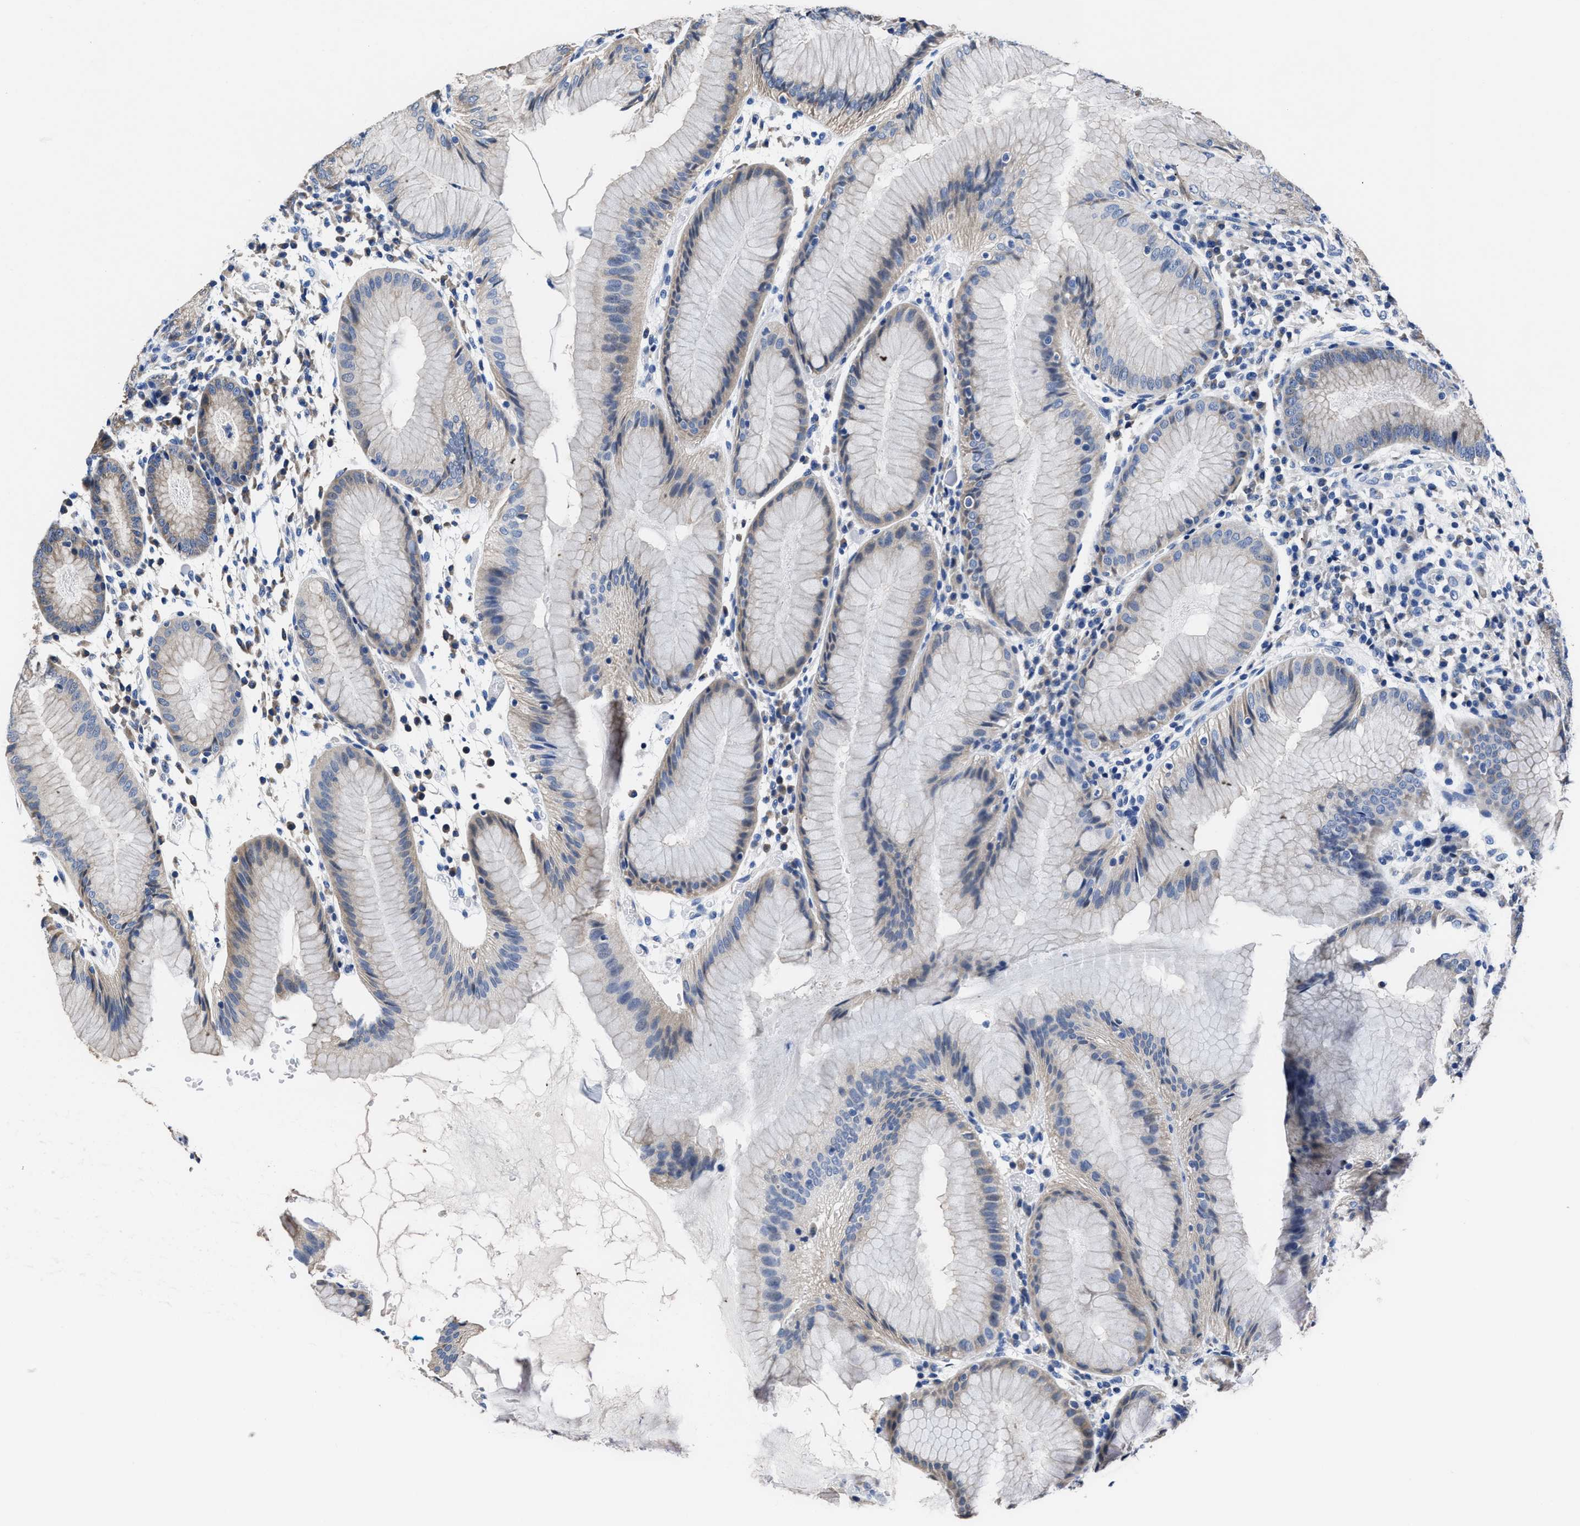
{"staining": {"intensity": "weak", "quantity": "<25%", "location": "cytoplasmic/membranous"}, "tissue": "stomach", "cell_type": "Glandular cells", "image_type": "normal", "snomed": [{"axis": "morphology", "description": "Normal tissue, NOS"}, {"axis": "topography", "description": "Stomach"}, {"axis": "topography", "description": "Stomach, lower"}], "caption": "IHC micrograph of benign stomach: stomach stained with DAB exhibits no significant protein expression in glandular cells.", "gene": "HOOK1", "patient": {"sex": "female", "age": 75}}